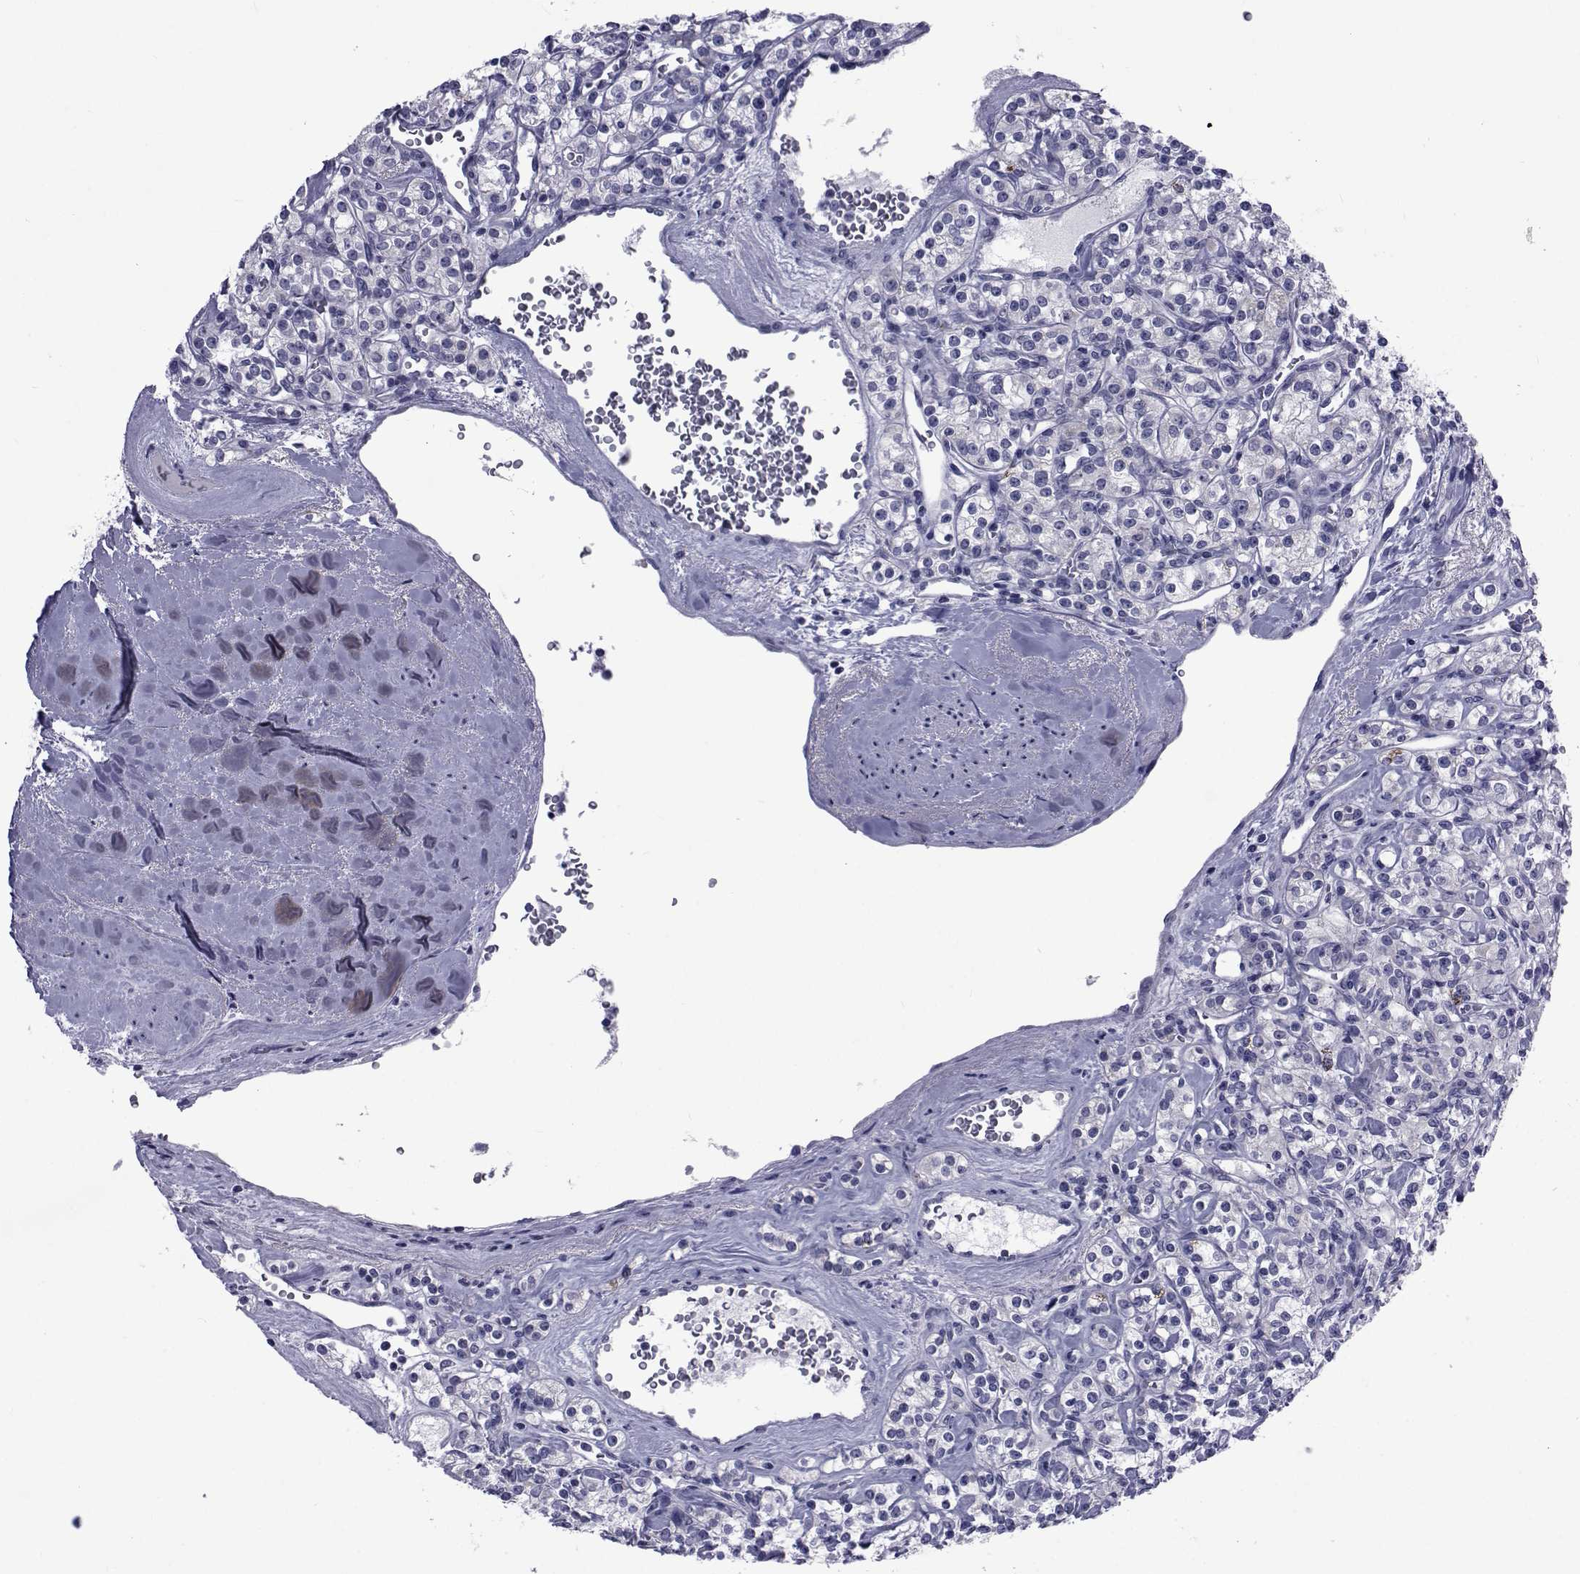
{"staining": {"intensity": "negative", "quantity": "none", "location": "none"}, "tissue": "renal cancer", "cell_type": "Tumor cells", "image_type": "cancer", "snomed": [{"axis": "morphology", "description": "Adenocarcinoma, NOS"}, {"axis": "topography", "description": "Kidney"}], "caption": "High power microscopy image of an IHC photomicrograph of renal adenocarcinoma, revealing no significant positivity in tumor cells.", "gene": "GKAP1", "patient": {"sex": "male", "age": 77}}